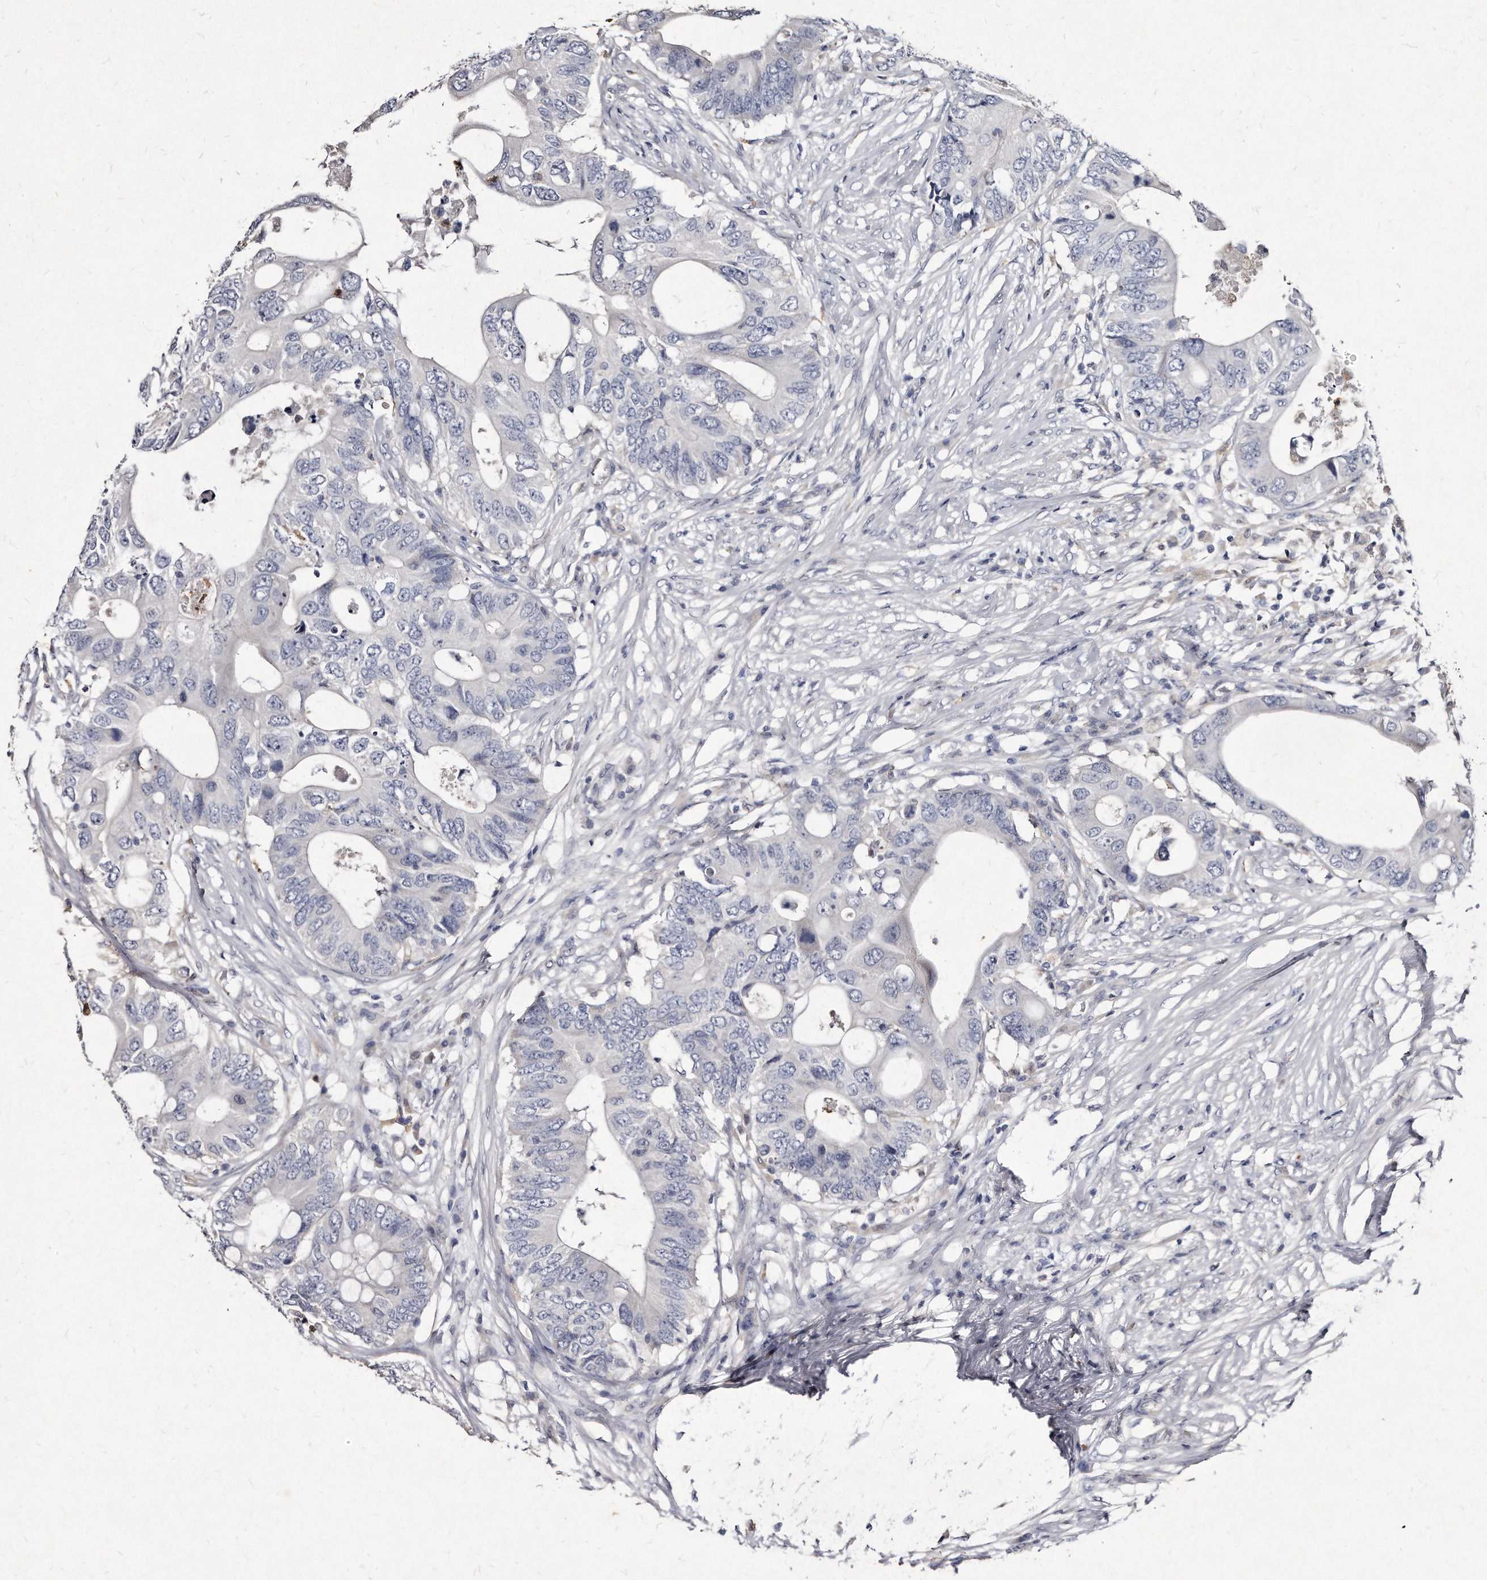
{"staining": {"intensity": "negative", "quantity": "none", "location": "none"}, "tissue": "colorectal cancer", "cell_type": "Tumor cells", "image_type": "cancer", "snomed": [{"axis": "morphology", "description": "Adenocarcinoma, NOS"}, {"axis": "topography", "description": "Colon"}], "caption": "DAB (3,3'-diaminobenzidine) immunohistochemical staining of colorectal adenocarcinoma exhibits no significant positivity in tumor cells.", "gene": "KLHDC3", "patient": {"sex": "male", "age": 71}}